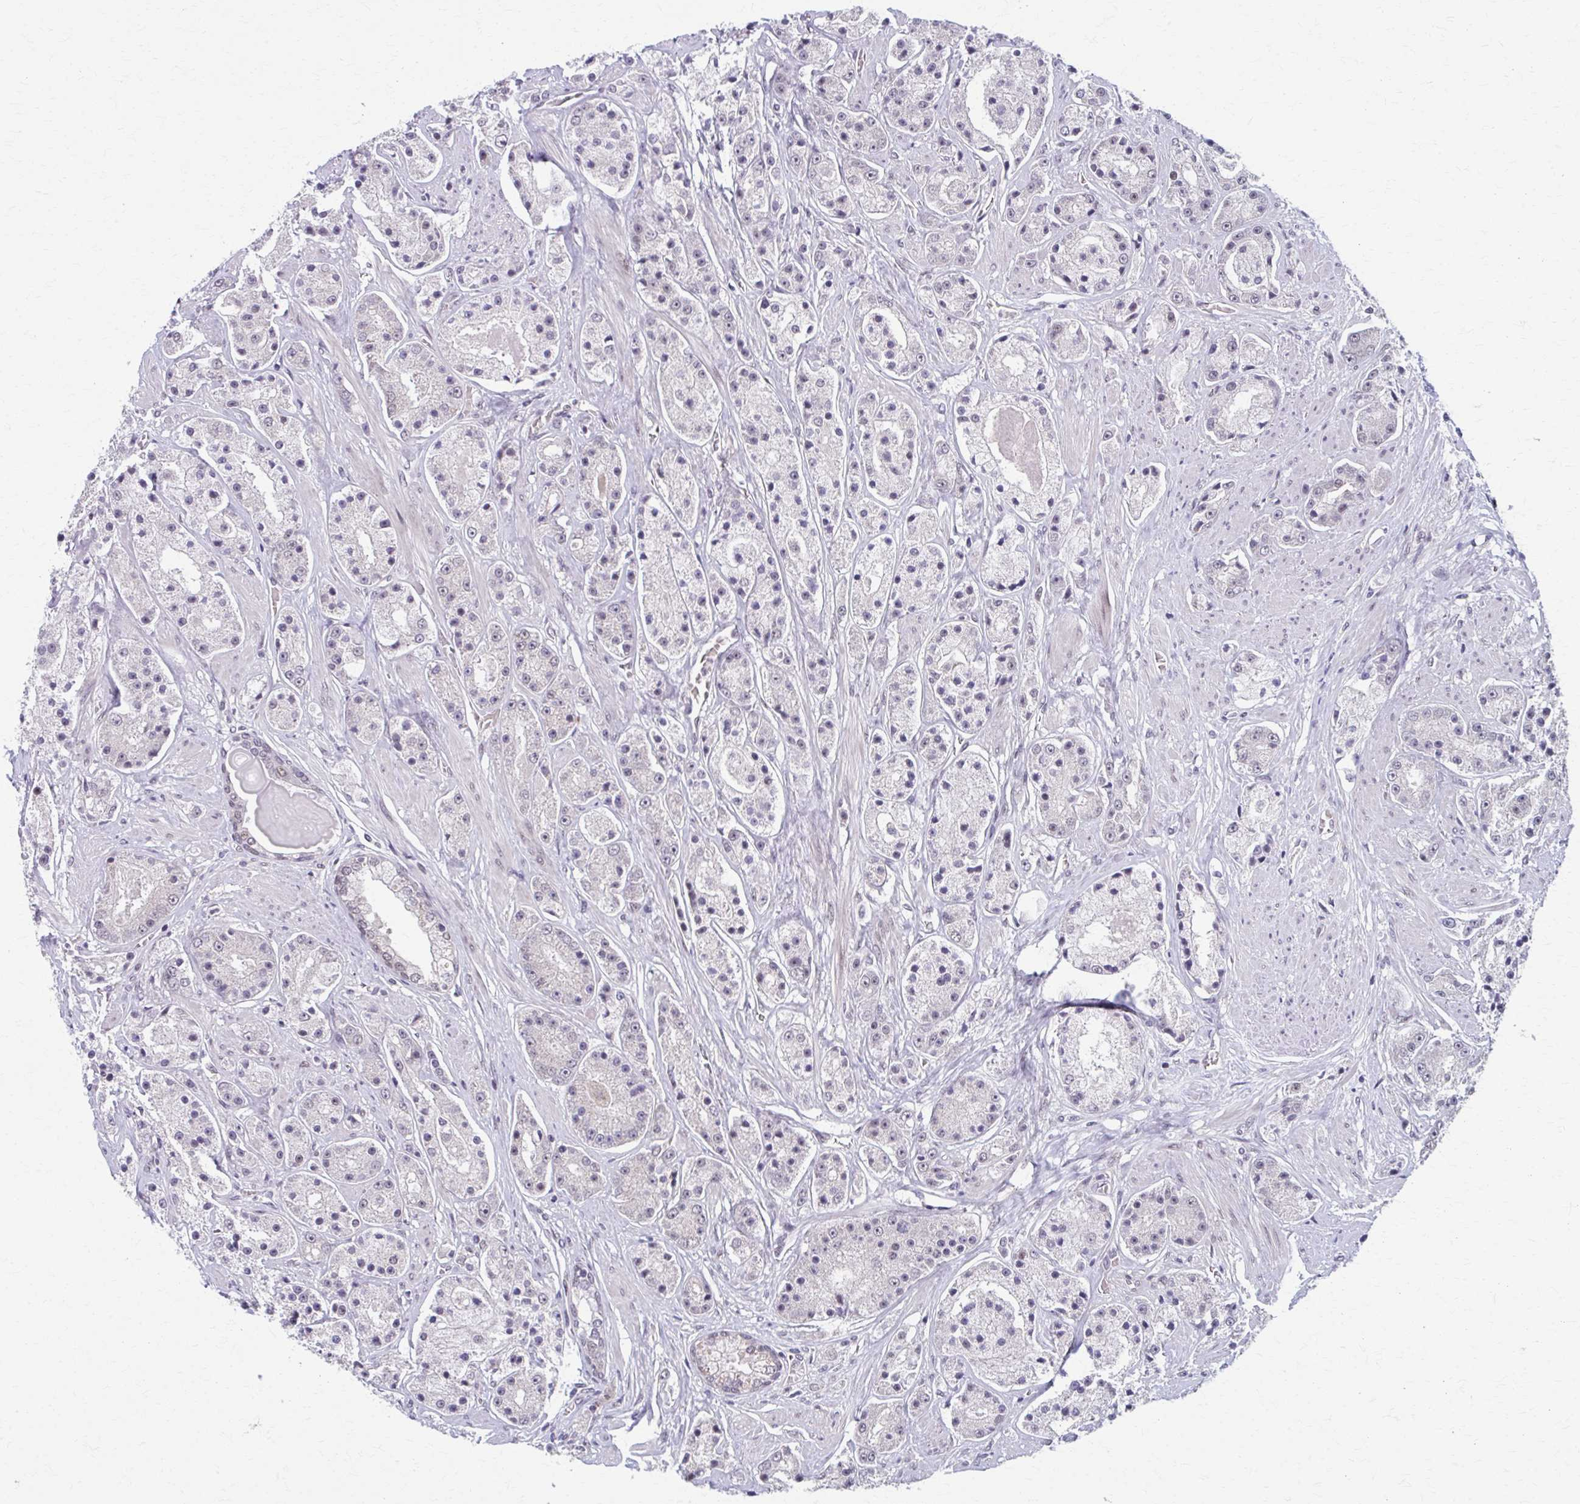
{"staining": {"intensity": "negative", "quantity": "none", "location": "none"}, "tissue": "prostate cancer", "cell_type": "Tumor cells", "image_type": "cancer", "snomed": [{"axis": "morphology", "description": "Adenocarcinoma, High grade"}, {"axis": "topography", "description": "Prostate"}], "caption": "A high-resolution histopathology image shows immunohistochemistry staining of adenocarcinoma (high-grade) (prostate), which exhibits no significant staining in tumor cells.", "gene": "SETBP1", "patient": {"sex": "male", "age": 67}}